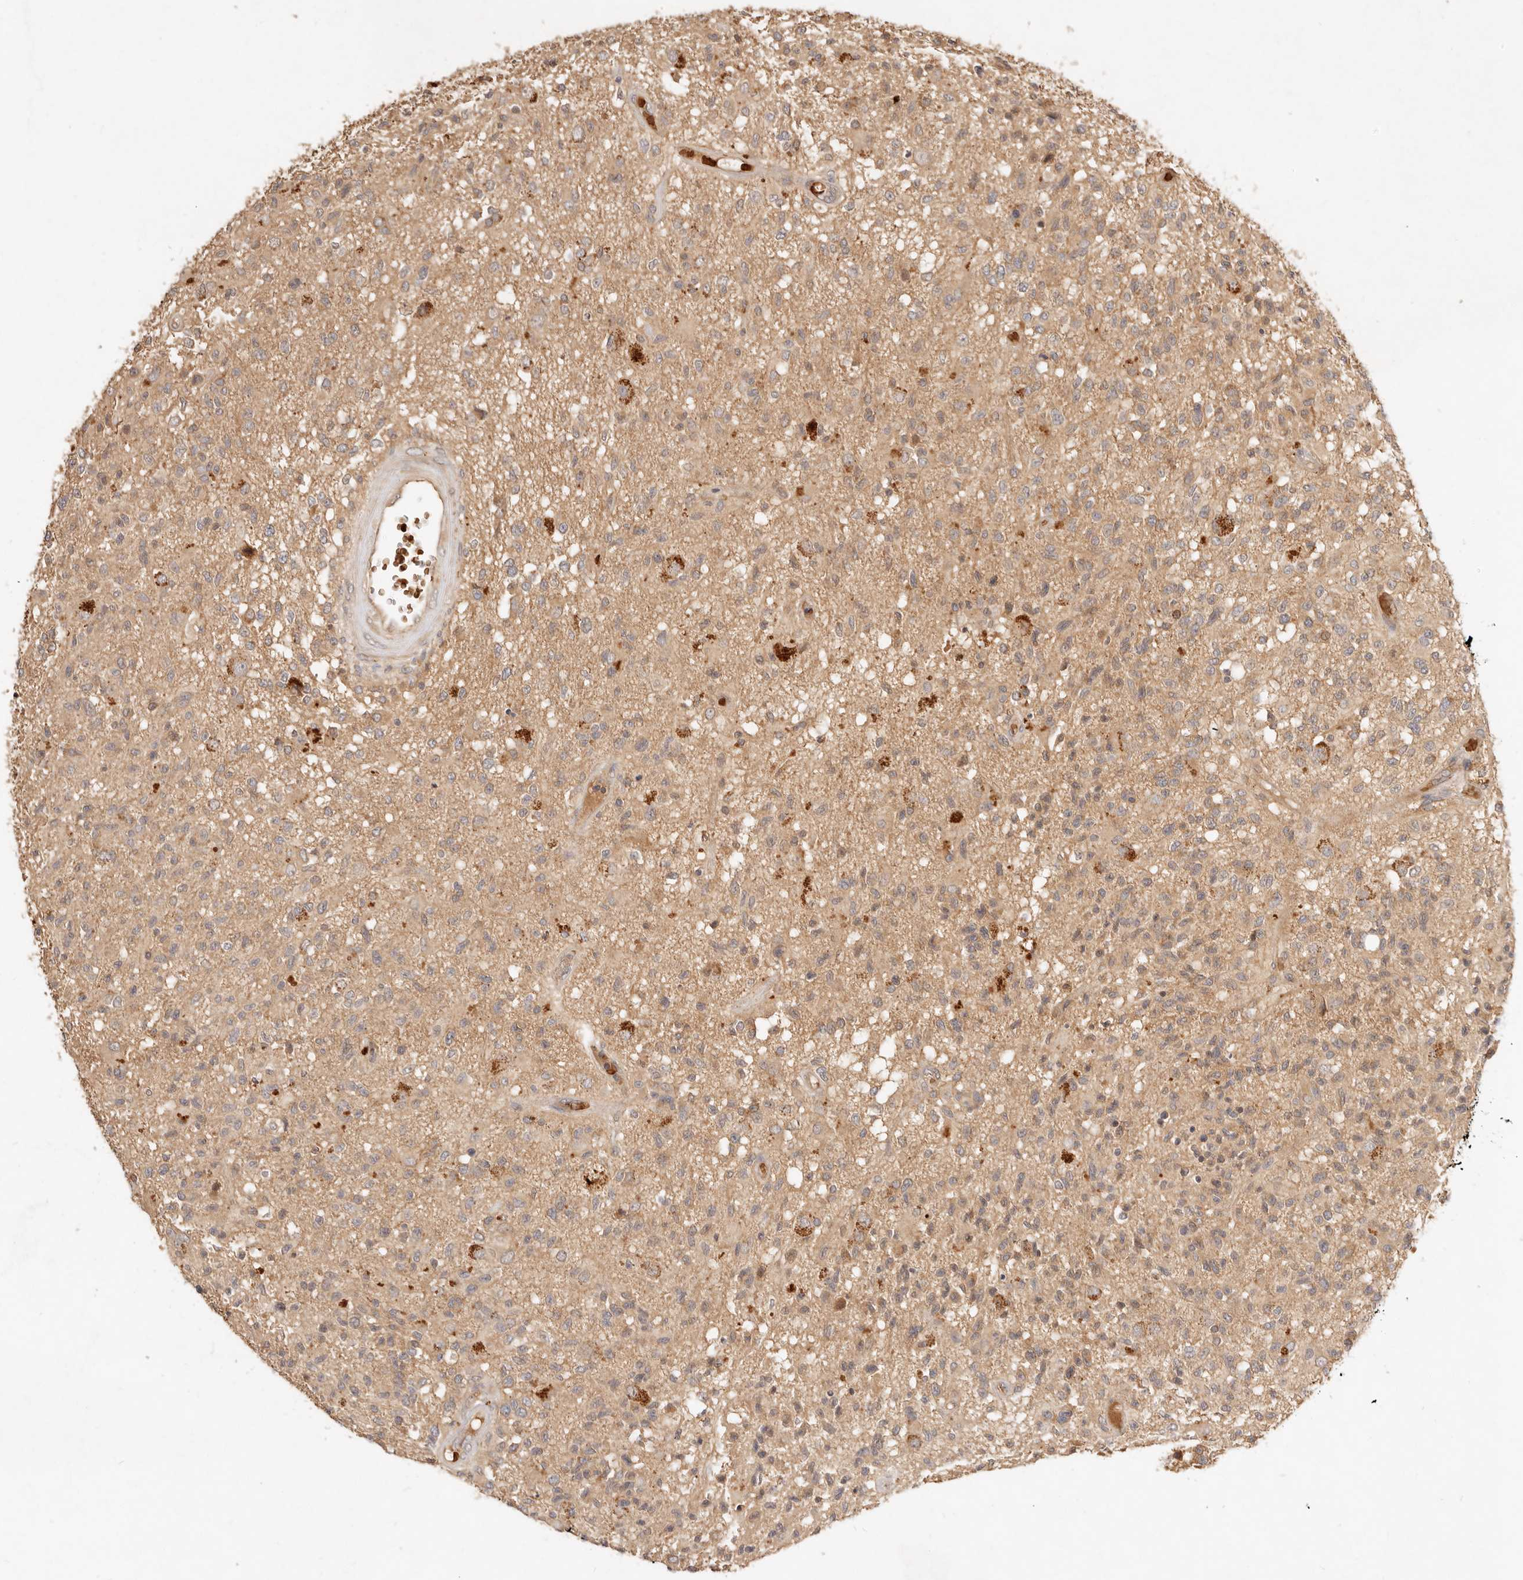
{"staining": {"intensity": "weak", "quantity": ">75%", "location": "cytoplasmic/membranous"}, "tissue": "glioma", "cell_type": "Tumor cells", "image_type": "cancer", "snomed": [{"axis": "morphology", "description": "Glioma, malignant, High grade"}, {"axis": "morphology", "description": "Glioblastoma, NOS"}, {"axis": "topography", "description": "Brain"}], "caption": "Immunohistochemistry (DAB (3,3'-diaminobenzidine)) staining of glioblastoma exhibits weak cytoplasmic/membranous protein positivity in approximately >75% of tumor cells.", "gene": "FREM2", "patient": {"sex": "male", "age": 60}}